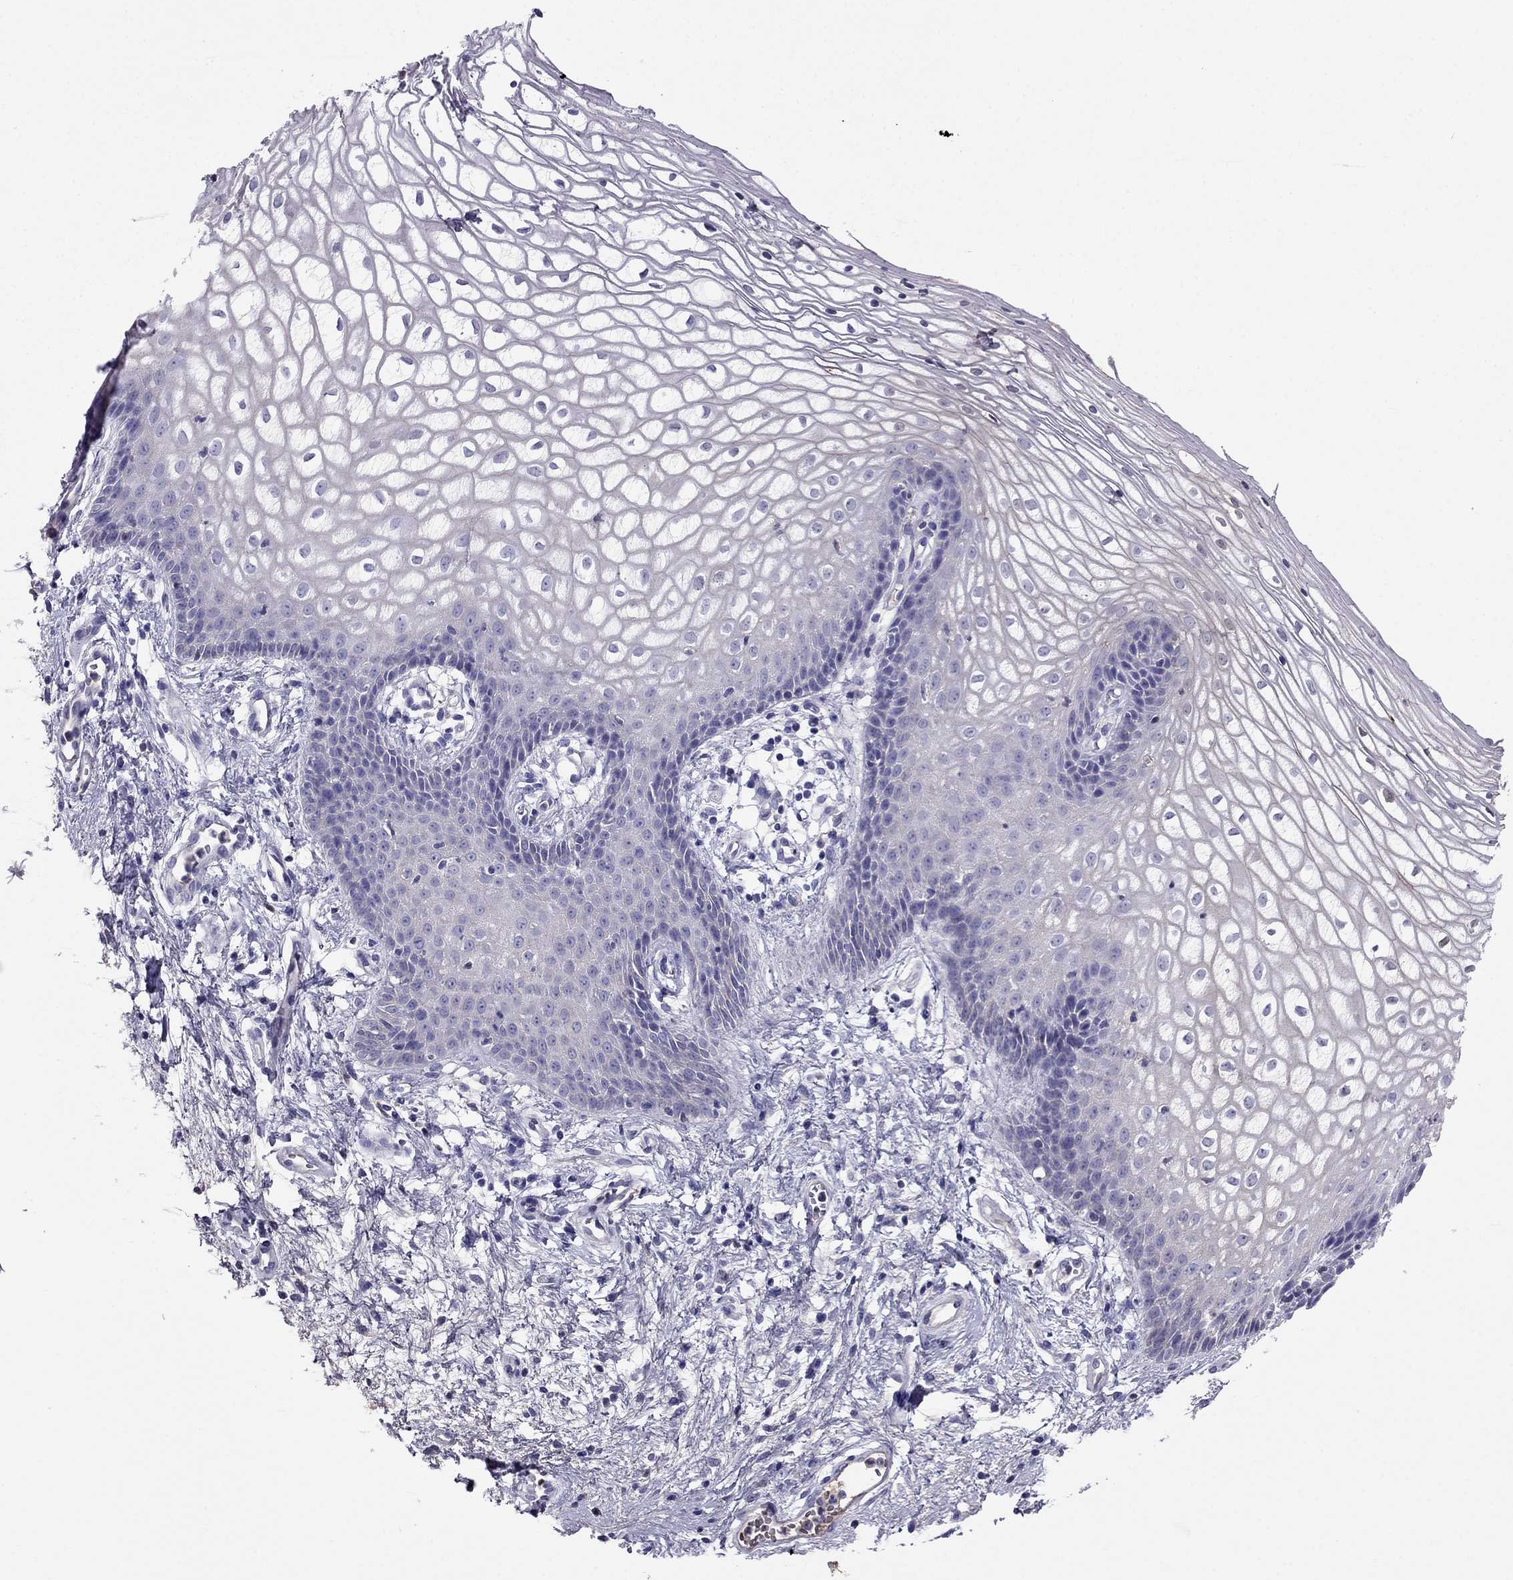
{"staining": {"intensity": "negative", "quantity": "none", "location": "none"}, "tissue": "vagina", "cell_type": "Squamous epithelial cells", "image_type": "normal", "snomed": [{"axis": "morphology", "description": "Normal tissue, NOS"}, {"axis": "topography", "description": "Vagina"}], "caption": "IHC of benign vagina exhibits no expression in squamous epithelial cells.", "gene": "TBC1D21", "patient": {"sex": "female", "age": 34}}